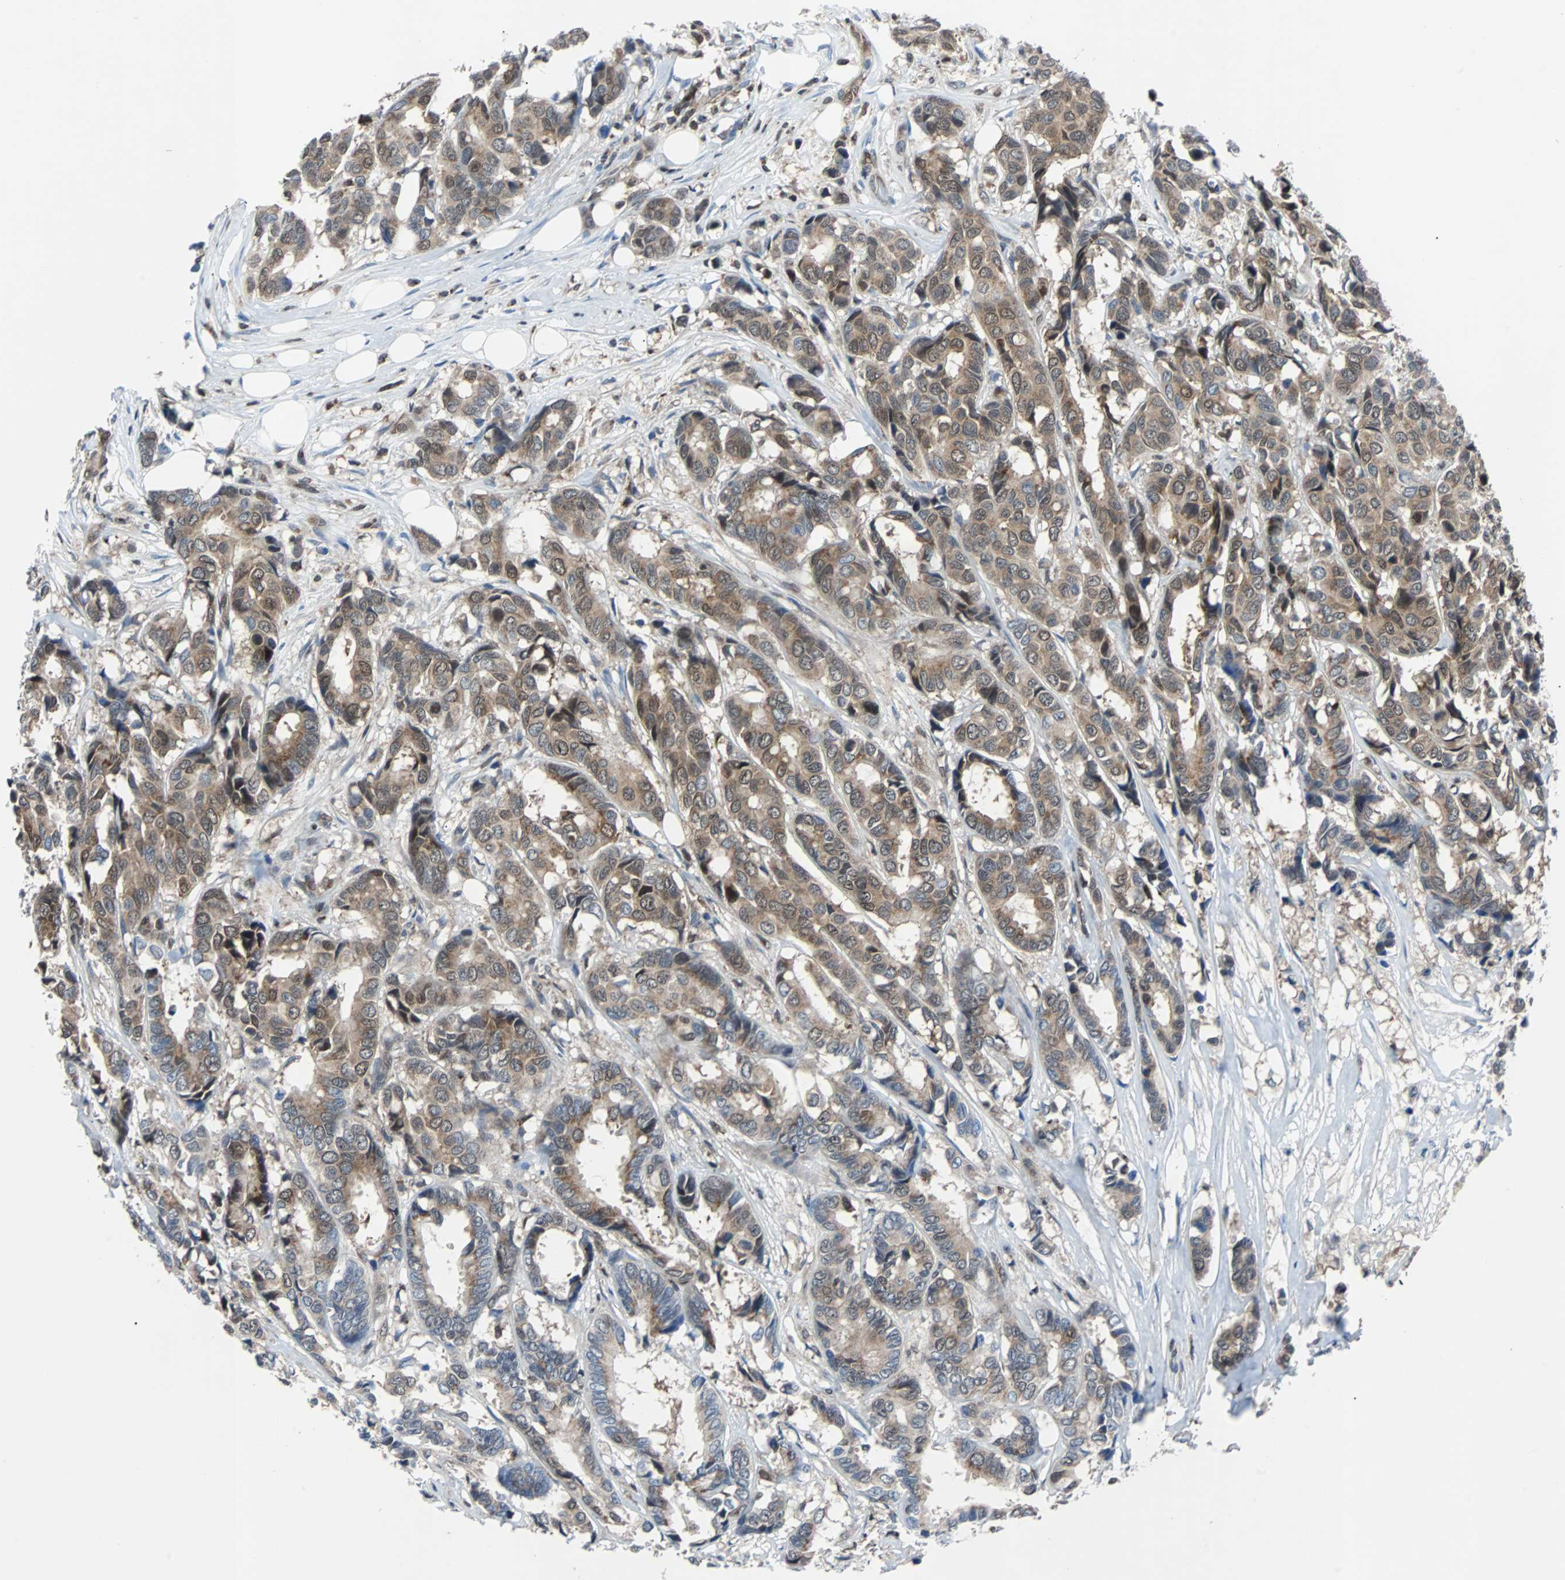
{"staining": {"intensity": "moderate", "quantity": "25%-75%", "location": "cytoplasmic/membranous,nuclear"}, "tissue": "breast cancer", "cell_type": "Tumor cells", "image_type": "cancer", "snomed": [{"axis": "morphology", "description": "Duct carcinoma"}, {"axis": "topography", "description": "Breast"}], "caption": "Breast cancer was stained to show a protein in brown. There is medium levels of moderate cytoplasmic/membranous and nuclear positivity in about 25%-75% of tumor cells. The protein is shown in brown color, while the nuclei are stained blue.", "gene": "MAP2K6", "patient": {"sex": "female", "age": 87}}